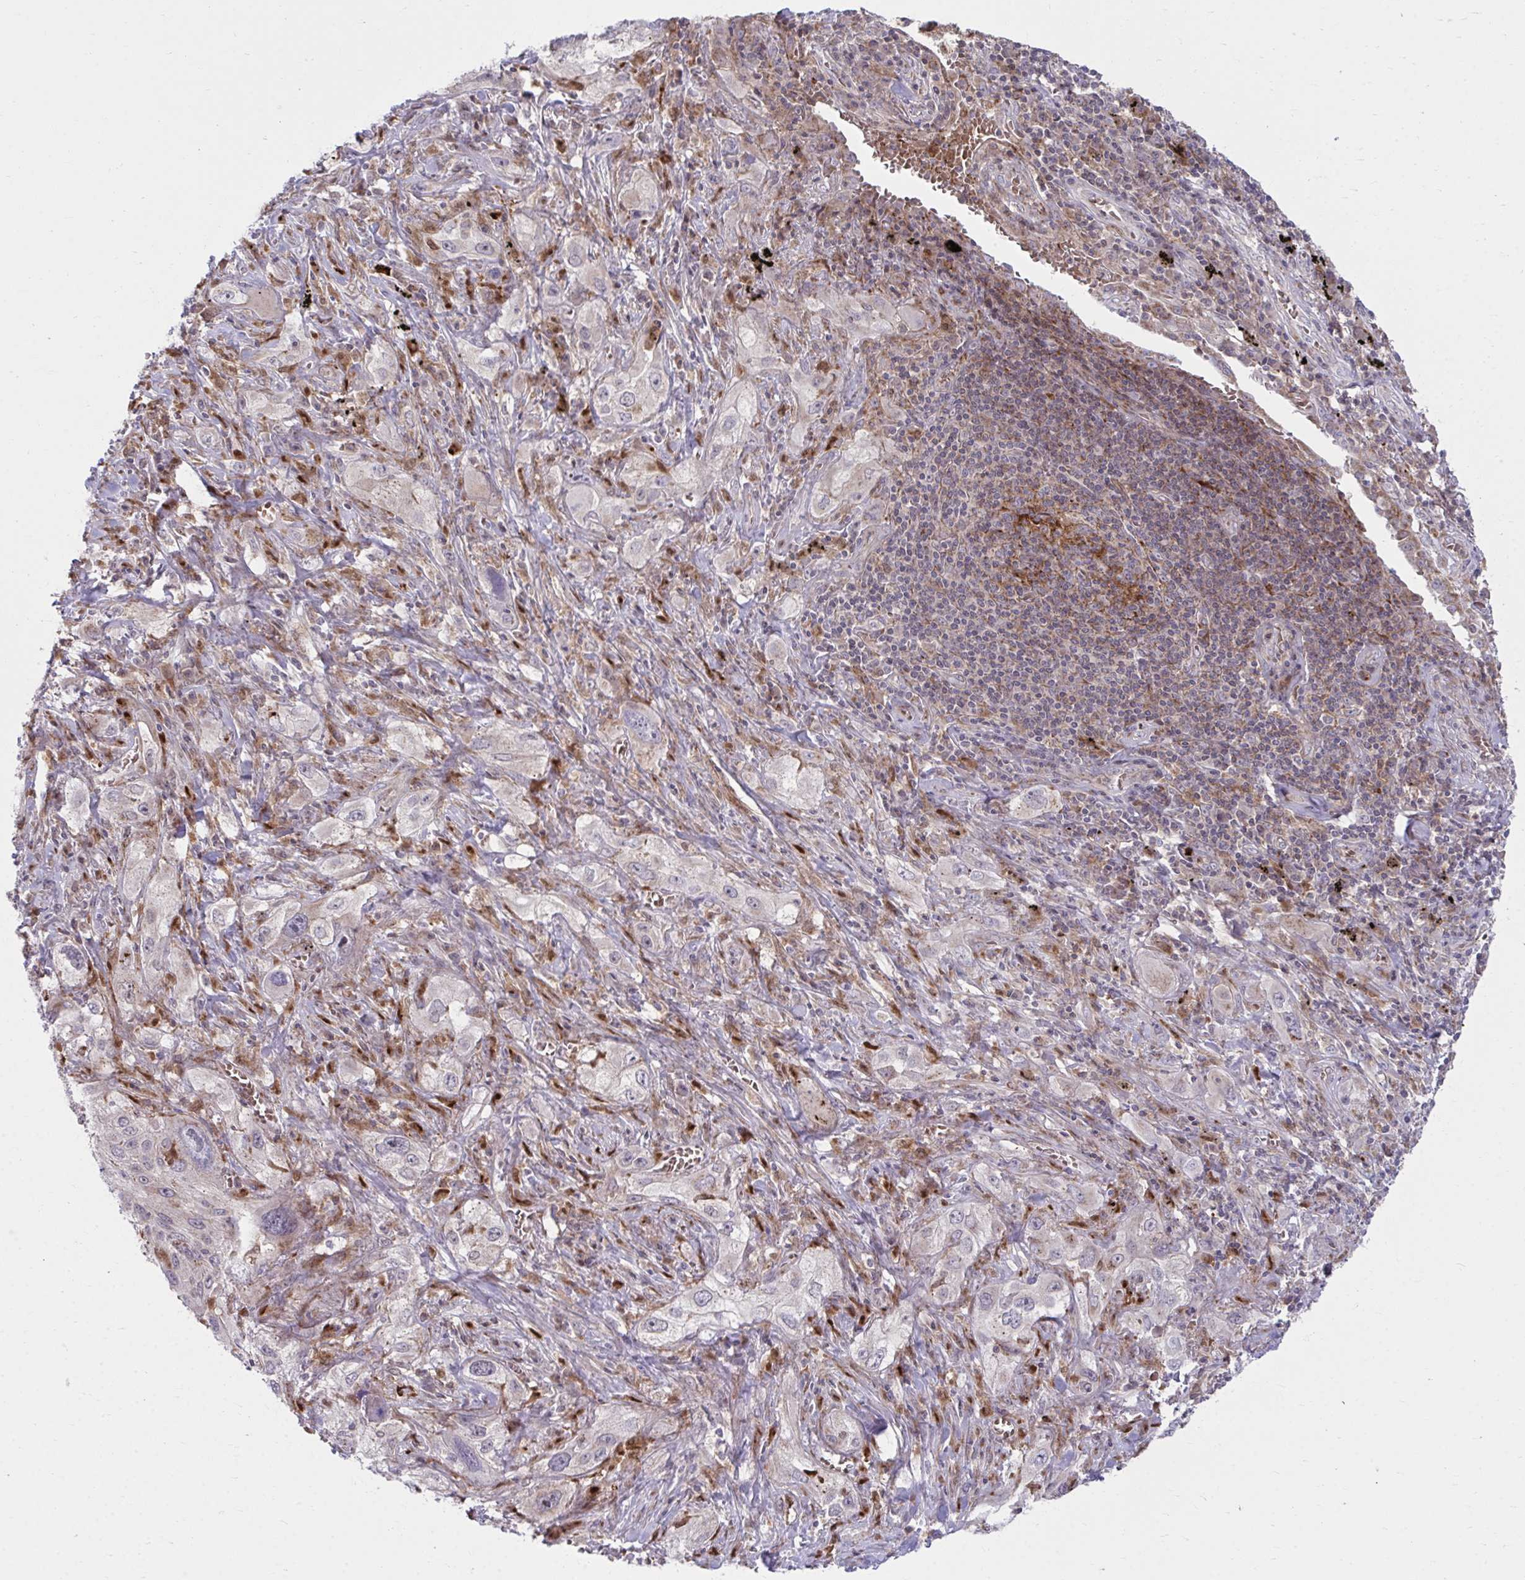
{"staining": {"intensity": "negative", "quantity": "none", "location": "none"}, "tissue": "lung cancer", "cell_type": "Tumor cells", "image_type": "cancer", "snomed": [{"axis": "morphology", "description": "Squamous cell carcinoma, NOS"}, {"axis": "topography", "description": "Lung"}], "caption": "Lung squamous cell carcinoma was stained to show a protein in brown. There is no significant expression in tumor cells.", "gene": "C16orf54", "patient": {"sex": "female", "age": 69}}